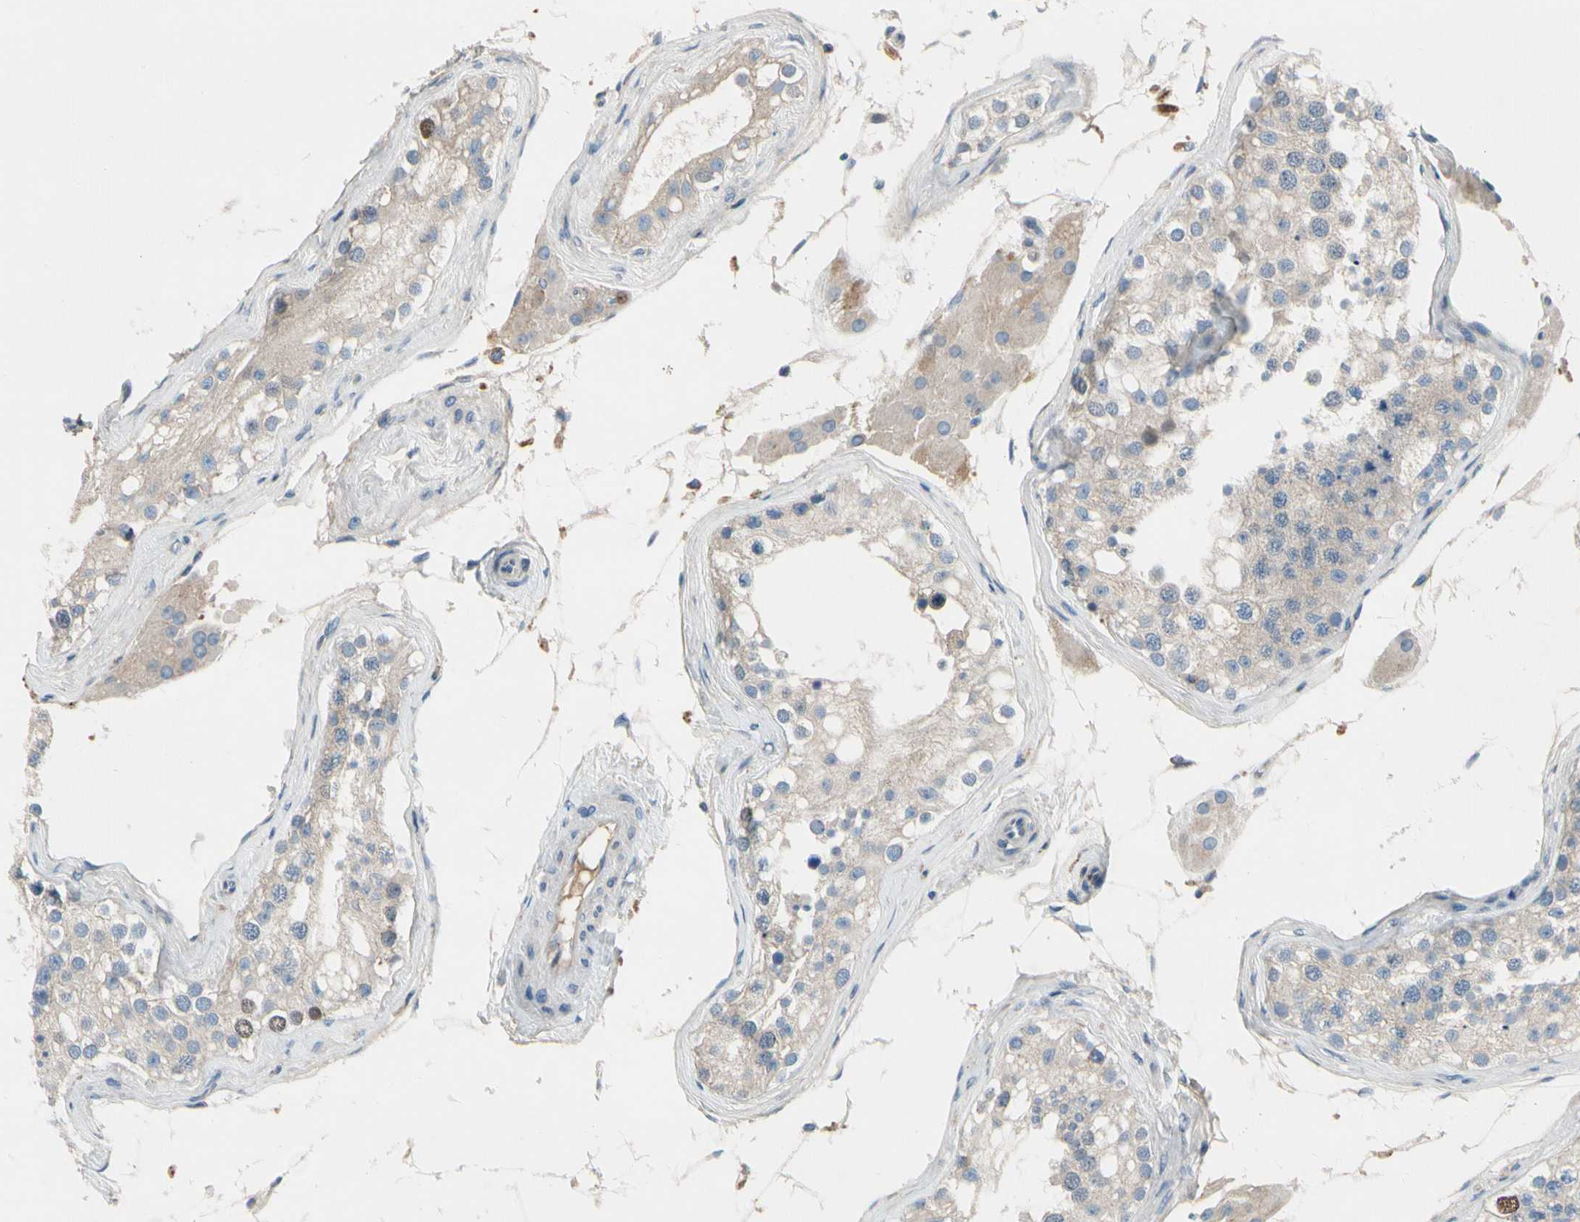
{"staining": {"intensity": "strong", "quantity": "<25%", "location": "nuclear"}, "tissue": "testis", "cell_type": "Cells in seminiferous ducts", "image_type": "normal", "snomed": [{"axis": "morphology", "description": "Normal tissue, NOS"}, {"axis": "topography", "description": "Testis"}], "caption": "The photomicrograph exhibits staining of benign testis, revealing strong nuclear protein expression (brown color) within cells in seminiferous ducts.", "gene": "HJURP", "patient": {"sex": "male", "age": 68}}